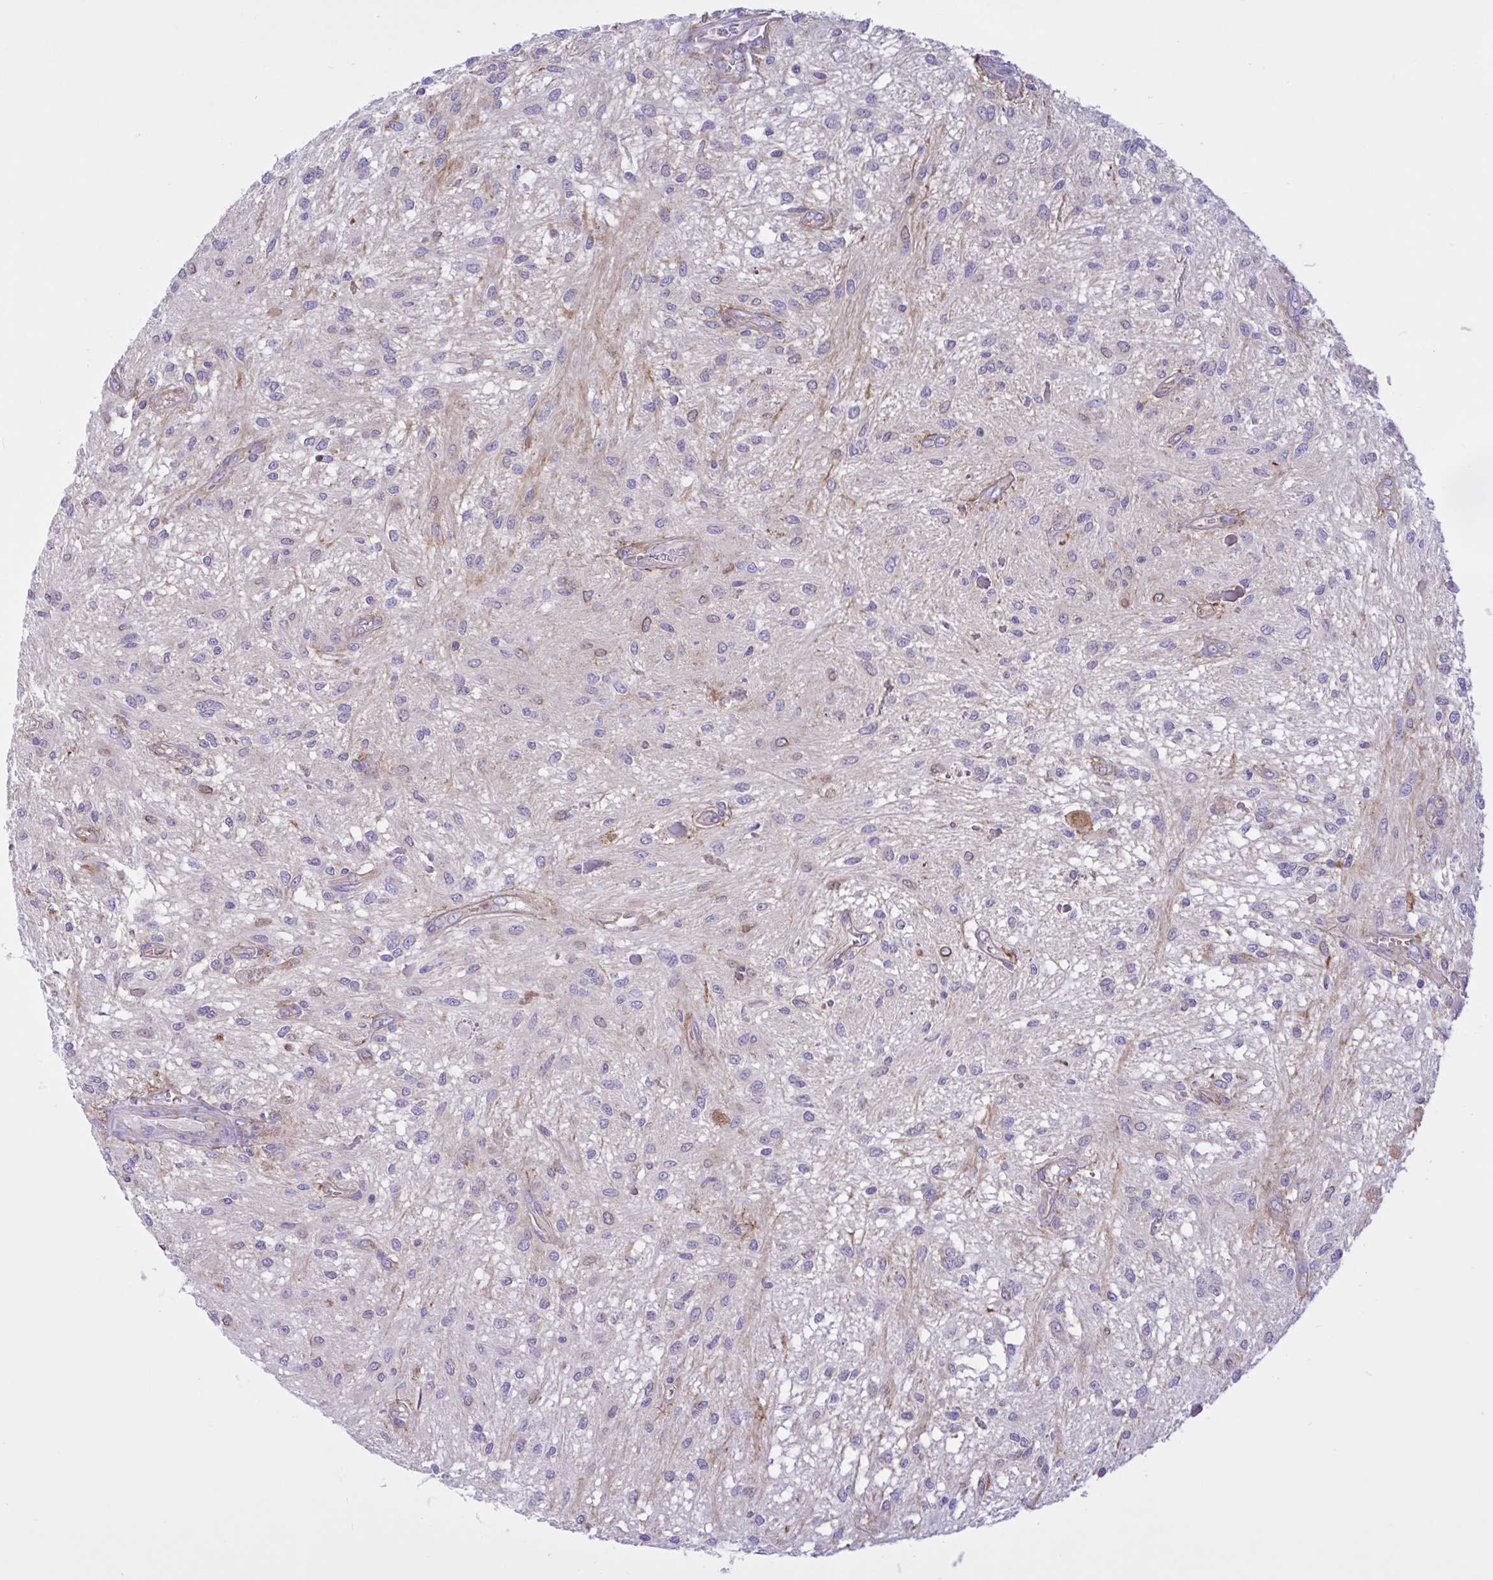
{"staining": {"intensity": "negative", "quantity": "none", "location": "none"}, "tissue": "glioma", "cell_type": "Tumor cells", "image_type": "cancer", "snomed": [{"axis": "morphology", "description": "Glioma, malignant, Low grade"}, {"axis": "topography", "description": "Cerebellum"}], "caption": "The micrograph reveals no staining of tumor cells in malignant low-grade glioma. (Brightfield microscopy of DAB (3,3'-diaminobenzidine) immunohistochemistry at high magnification).", "gene": "OR51M1", "patient": {"sex": "female", "age": 14}}